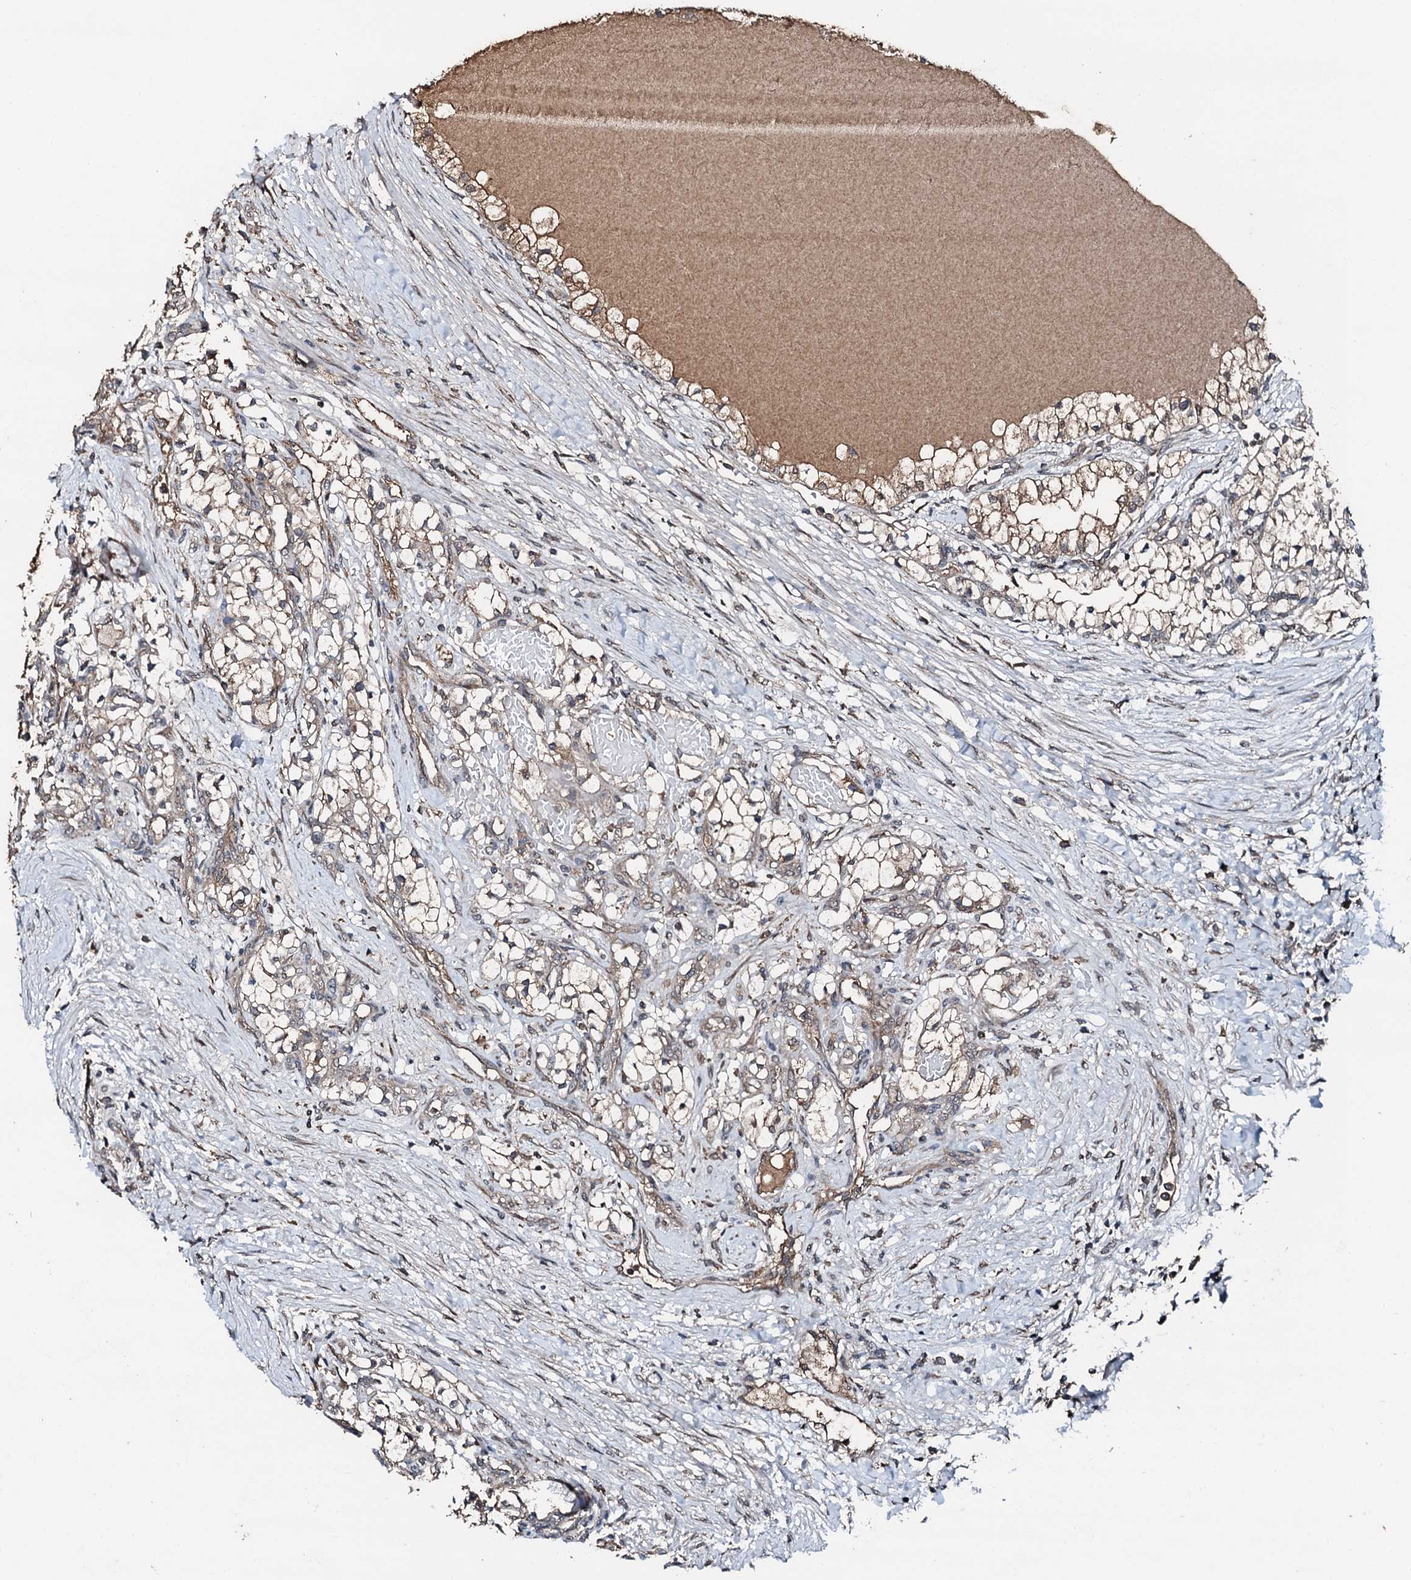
{"staining": {"intensity": "weak", "quantity": "25%-75%", "location": "cytoplasmic/membranous"}, "tissue": "renal cancer", "cell_type": "Tumor cells", "image_type": "cancer", "snomed": [{"axis": "morphology", "description": "Normal tissue, NOS"}, {"axis": "morphology", "description": "Adenocarcinoma, NOS"}, {"axis": "topography", "description": "Kidney"}], "caption": "An image showing weak cytoplasmic/membranous staining in about 25%-75% of tumor cells in adenocarcinoma (renal), as visualized by brown immunohistochemical staining.", "gene": "FLYWCH1", "patient": {"sex": "male", "age": 68}}